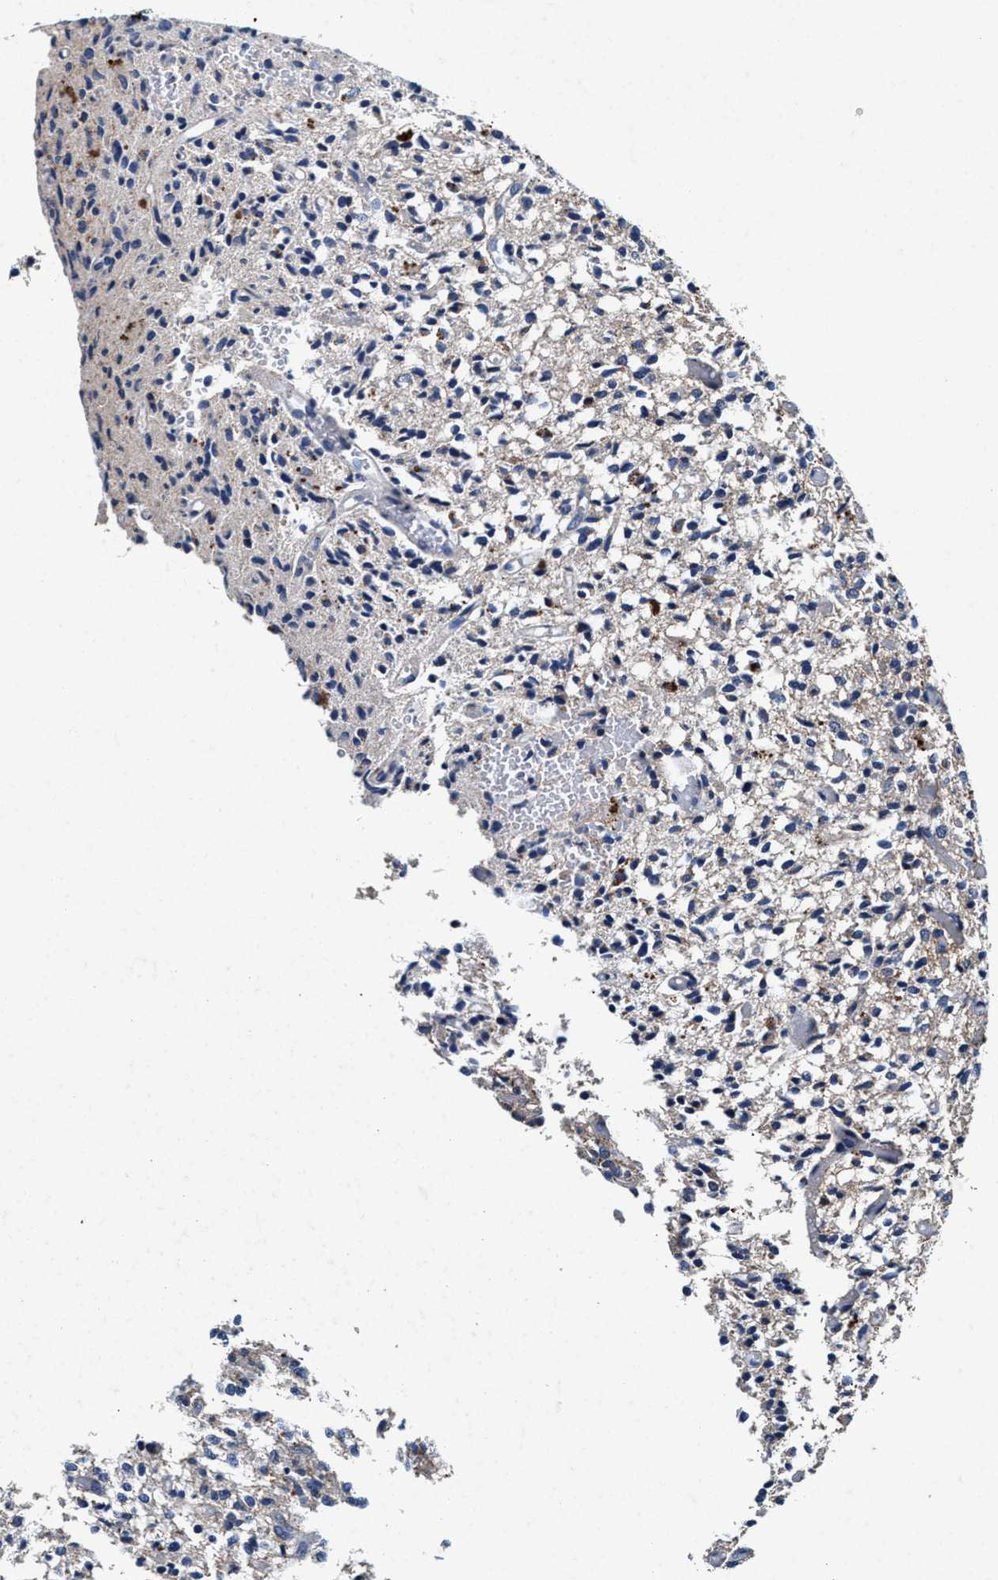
{"staining": {"intensity": "negative", "quantity": "none", "location": "none"}, "tissue": "glioma", "cell_type": "Tumor cells", "image_type": "cancer", "snomed": [{"axis": "morphology", "description": "Glioma, malignant, High grade"}, {"axis": "topography", "description": "Brain"}], "caption": "Malignant high-grade glioma was stained to show a protein in brown. There is no significant positivity in tumor cells.", "gene": "SLC8A1", "patient": {"sex": "male", "age": 71}}